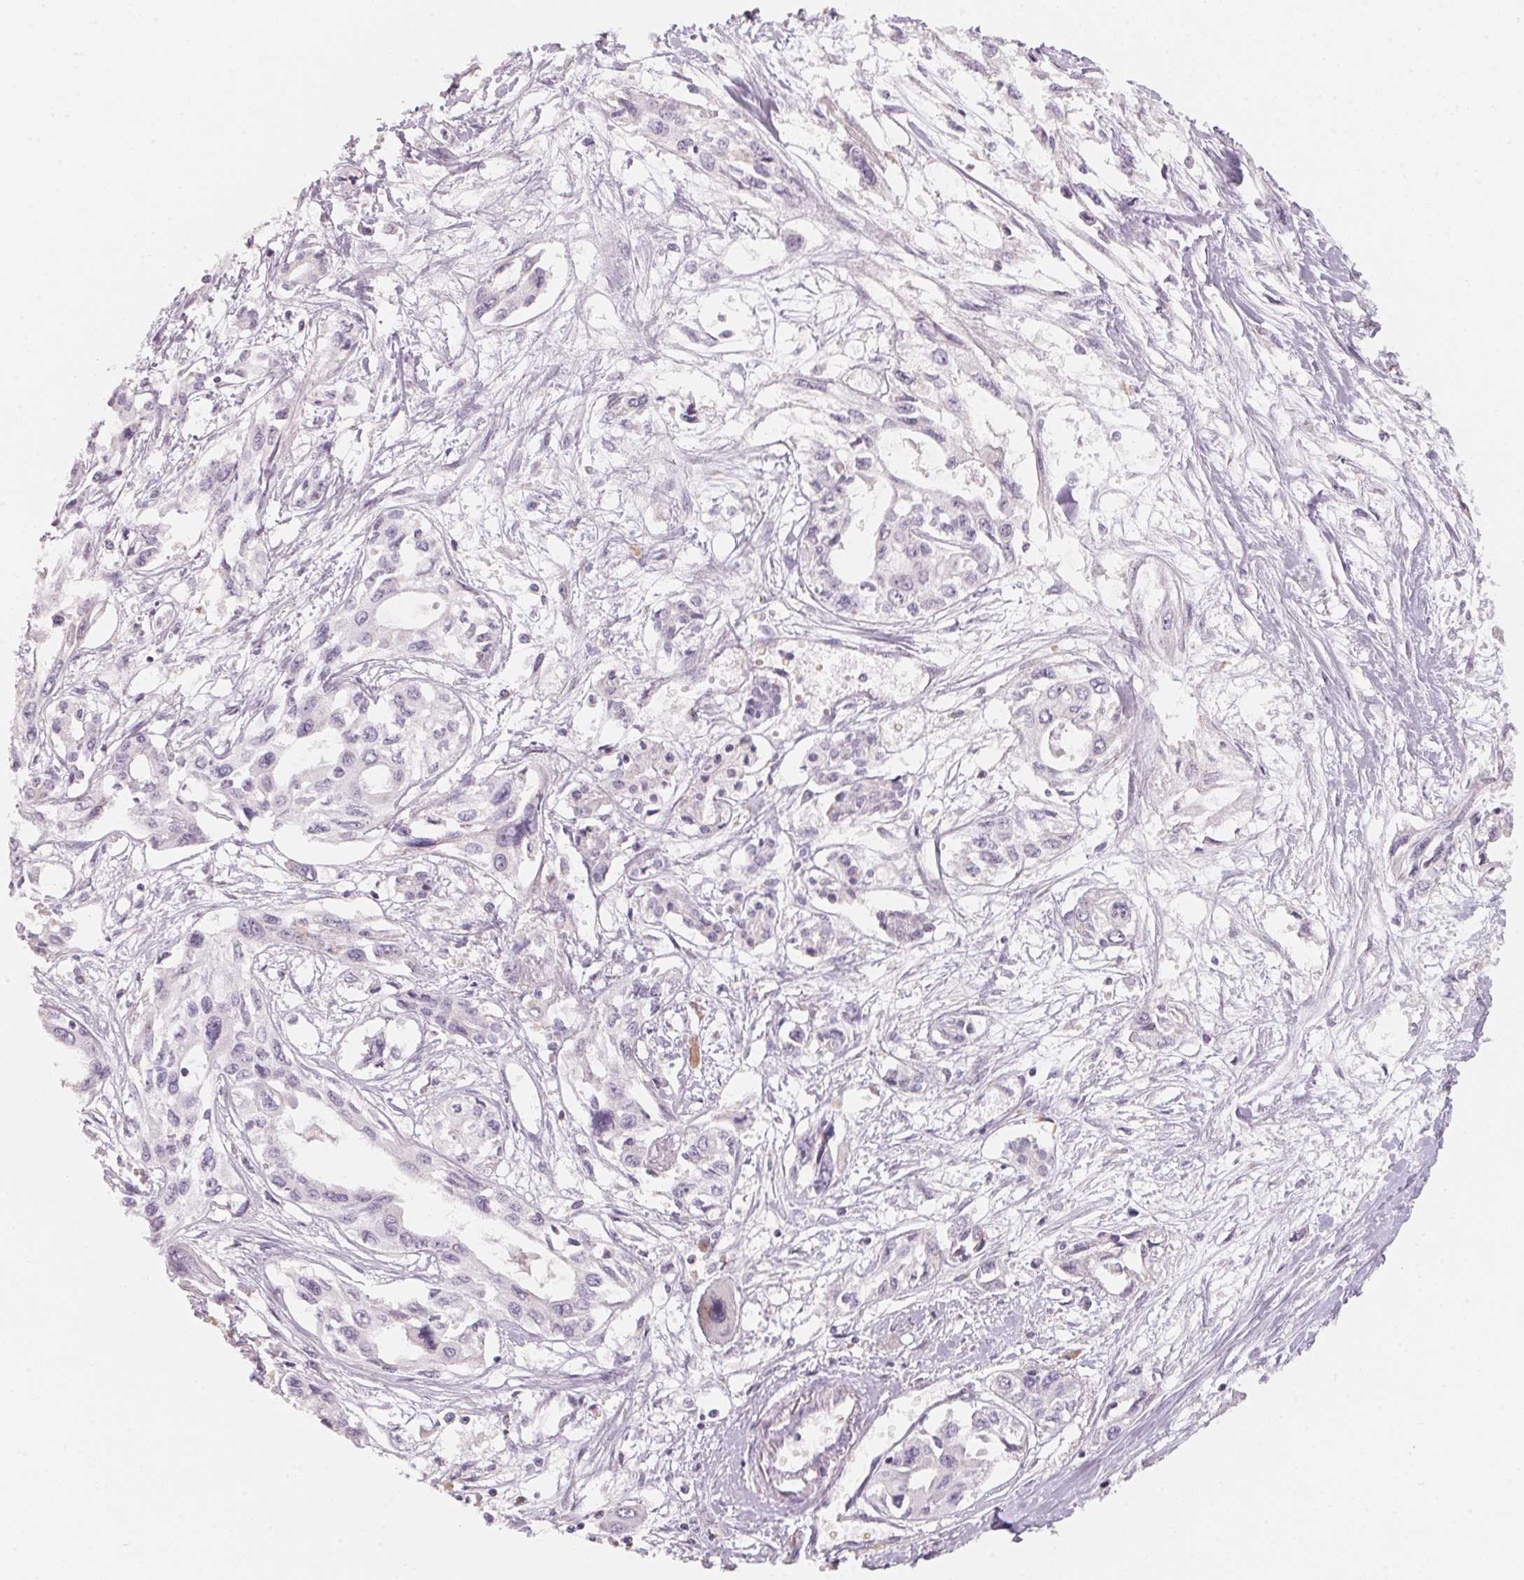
{"staining": {"intensity": "negative", "quantity": "none", "location": "none"}, "tissue": "pancreatic cancer", "cell_type": "Tumor cells", "image_type": "cancer", "snomed": [{"axis": "morphology", "description": "Adenocarcinoma, NOS"}, {"axis": "topography", "description": "Pancreas"}], "caption": "This is an IHC image of pancreatic adenocarcinoma. There is no staining in tumor cells.", "gene": "TREH", "patient": {"sex": "female", "age": 55}}